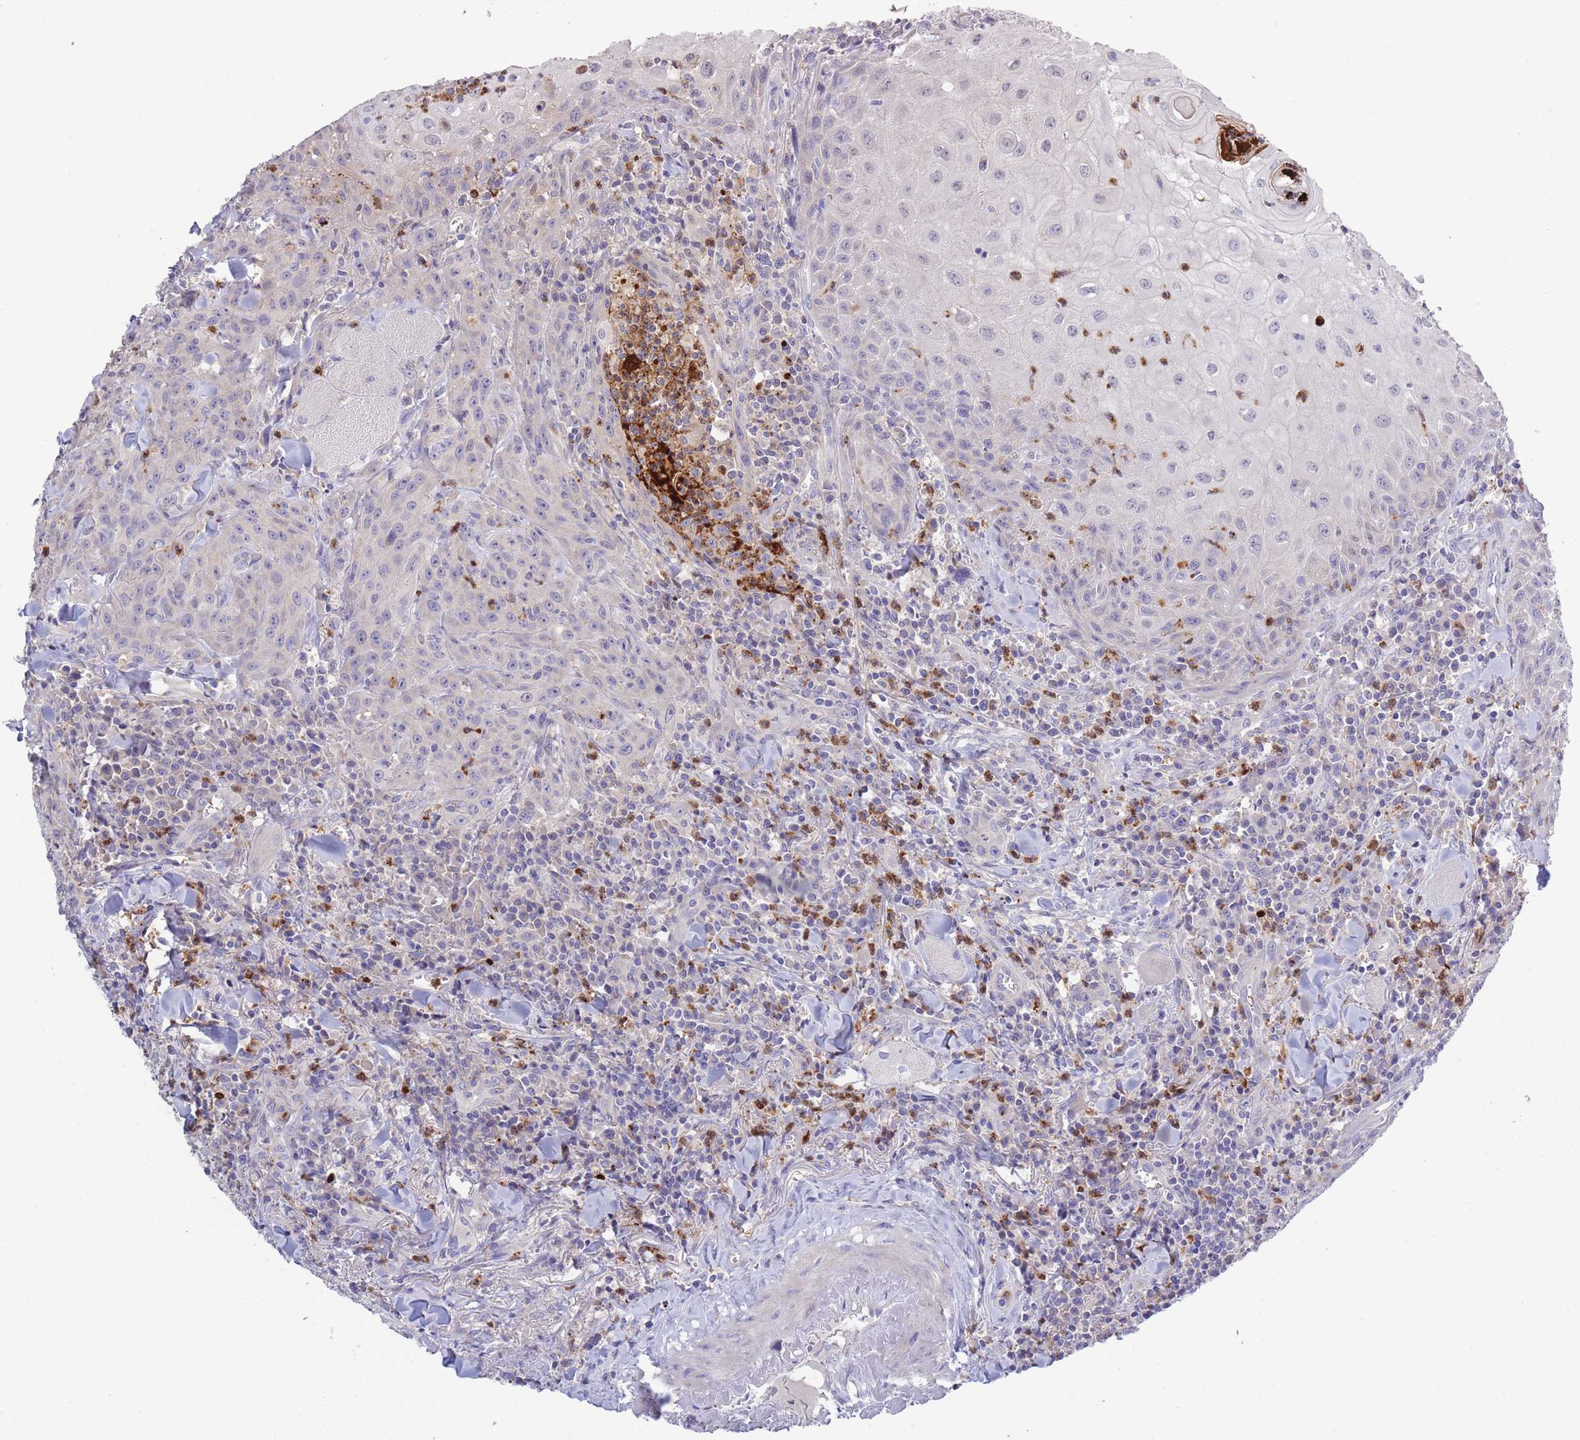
{"staining": {"intensity": "negative", "quantity": "none", "location": "none"}, "tissue": "head and neck cancer", "cell_type": "Tumor cells", "image_type": "cancer", "snomed": [{"axis": "morphology", "description": "Normal tissue, NOS"}, {"axis": "morphology", "description": "Squamous cell carcinoma, NOS"}, {"axis": "topography", "description": "Oral tissue"}, {"axis": "topography", "description": "Head-Neck"}], "caption": "Immunohistochemical staining of human head and neck squamous cell carcinoma displays no significant positivity in tumor cells.", "gene": "CENPM", "patient": {"sex": "female", "age": 70}}